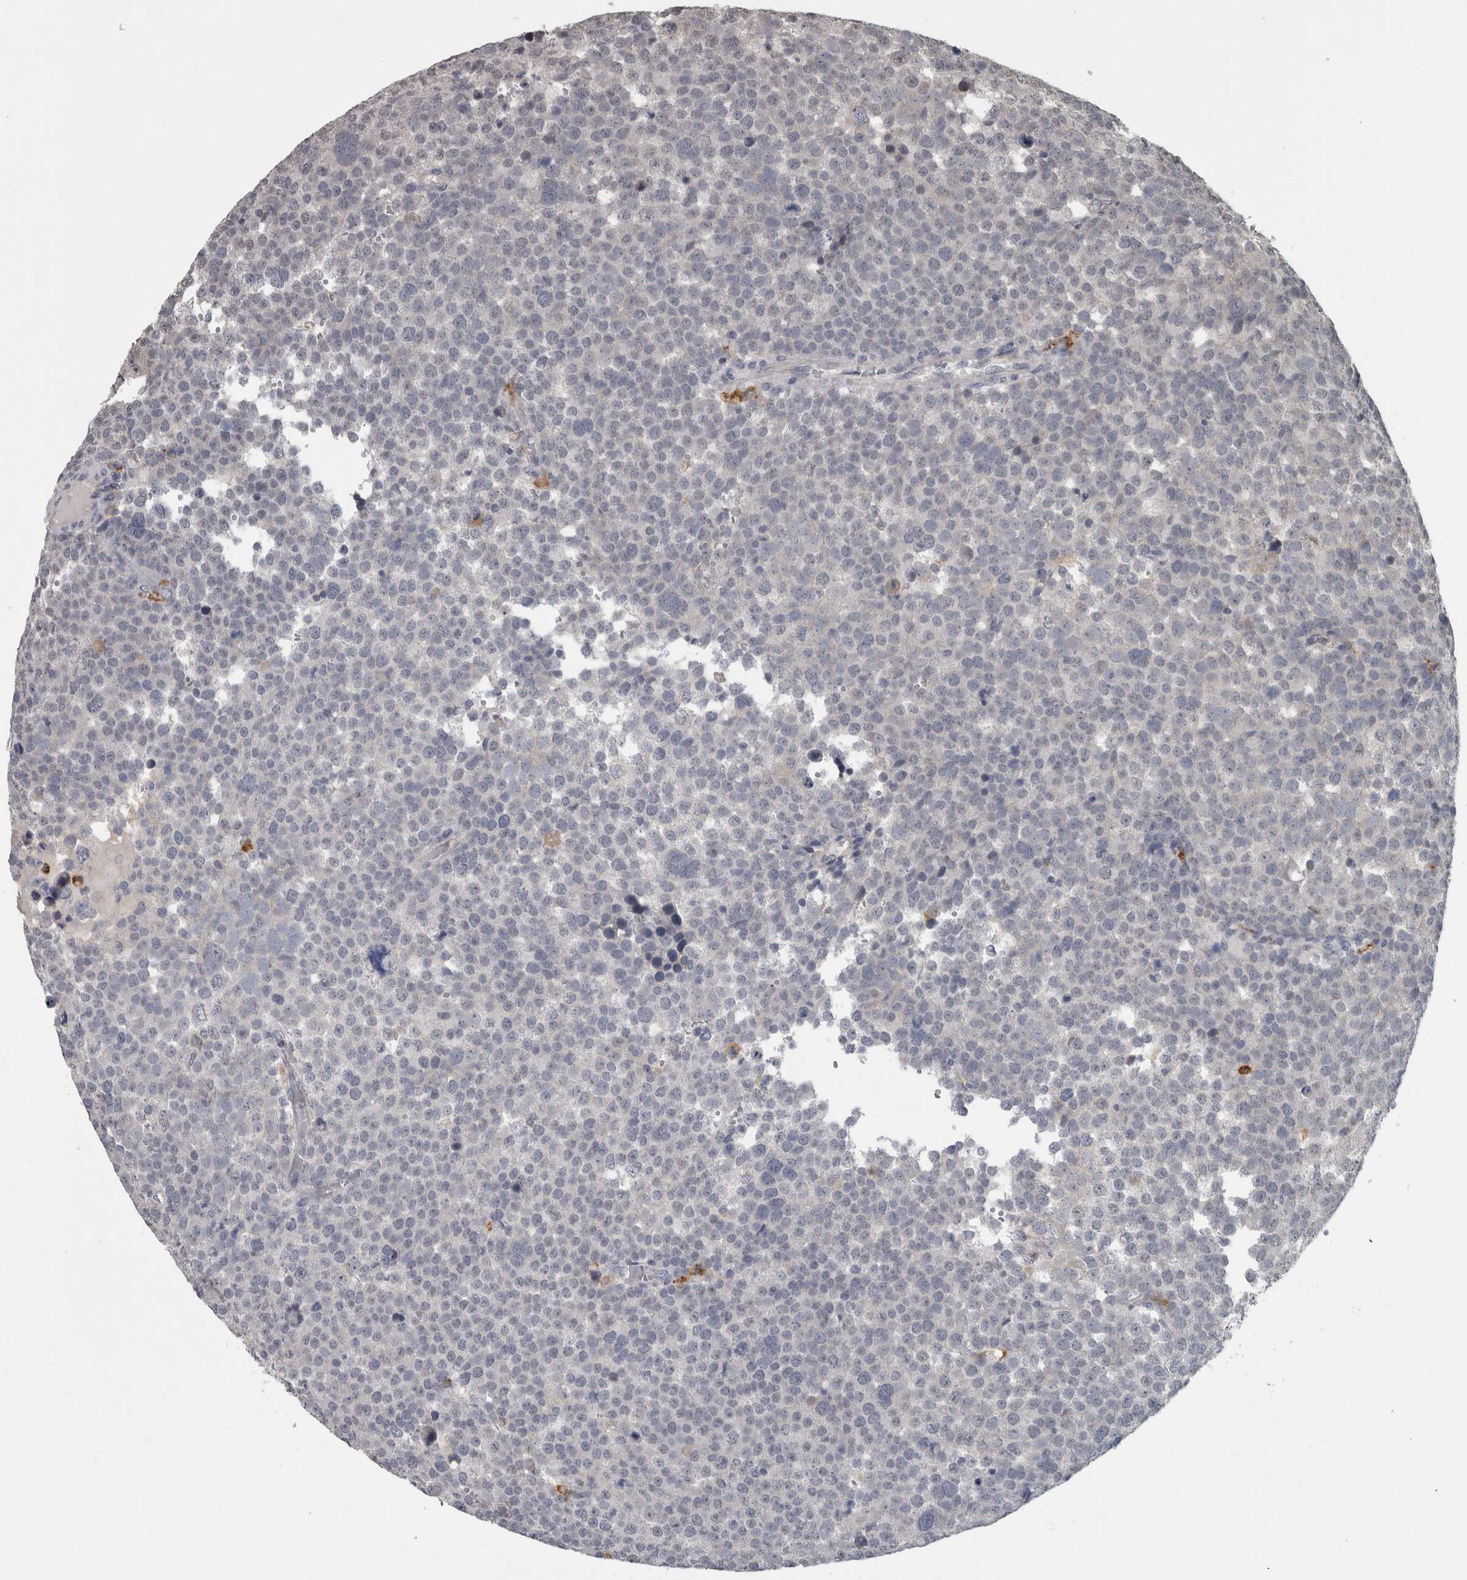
{"staining": {"intensity": "negative", "quantity": "none", "location": "none"}, "tissue": "testis cancer", "cell_type": "Tumor cells", "image_type": "cancer", "snomed": [{"axis": "morphology", "description": "Seminoma, NOS"}, {"axis": "topography", "description": "Testis"}], "caption": "This is a histopathology image of immunohistochemistry (IHC) staining of testis cancer, which shows no expression in tumor cells.", "gene": "NAAA", "patient": {"sex": "male", "age": 71}}